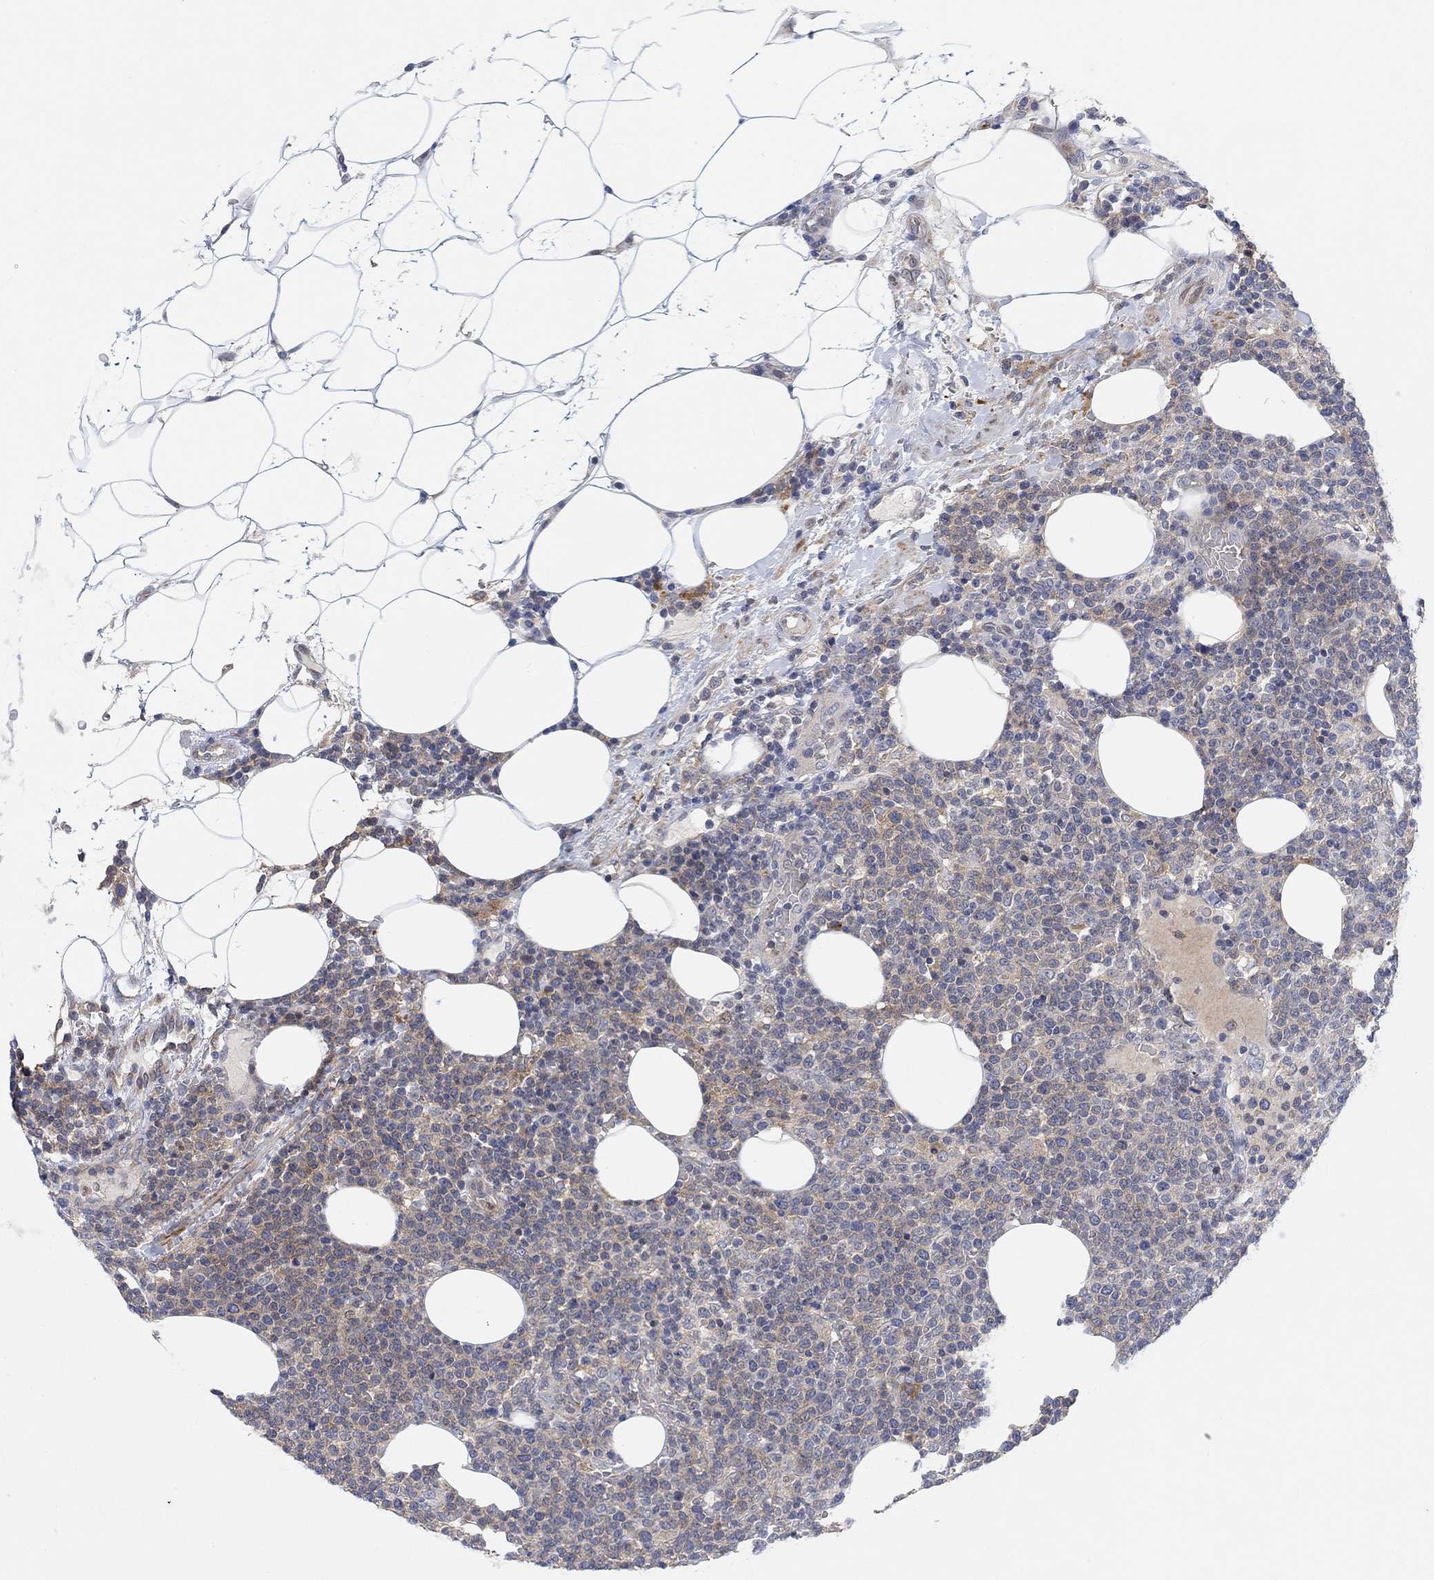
{"staining": {"intensity": "weak", "quantity": "25%-75%", "location": "cytoplasmic/membranous"}, "tissue": "lymphoma", "cell_type": "Tumor cells", "image_type": "cancer", "snomed": [{"axis": "morphology", "description": "Malignant lymphoma, non-Hodgkin's type, High grade"}, {"axis": "topography", "description": "Lymph node"}], "caption": "Immunohistochemistry (IHC) of human lymphoma demonstrates low levels of weak cytoplasmic/membranous expression in approximately 25%-75% of tumor cells.", "gene": "PMFBP1", "patient": {"sex": "male", "age": 61}}